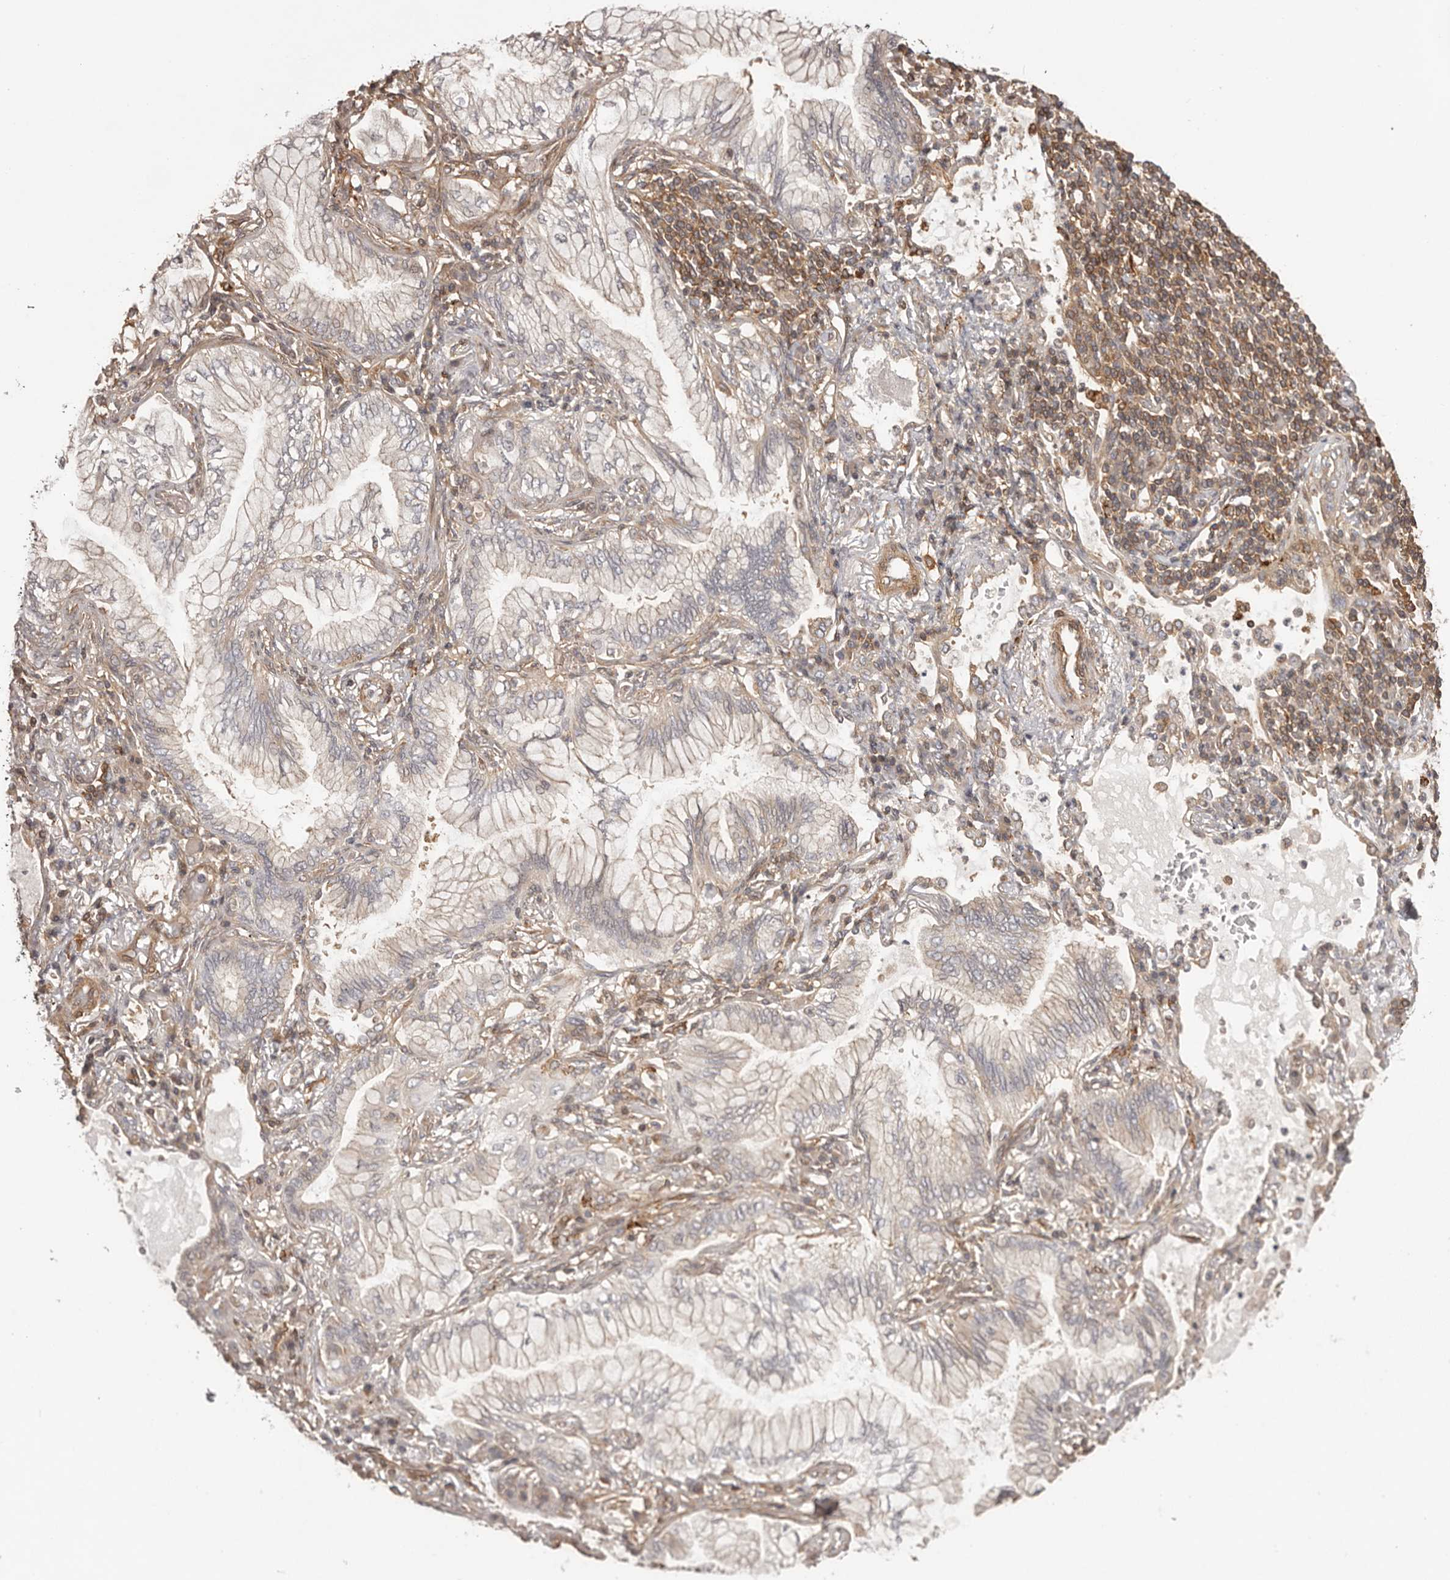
{"staining": {"intensity": "negative", "quantity": "none", "location": "none"}, "tissue": "lung cancer", "cell_type": "Tumor cells", "image_type": "cancer", "snomed": [{"axis": "morphology", "description": "Adenocarcinoma, NOS"}, {"axis": "topography", "description": "Lung"}], "caption": "Immunohistochemistry (IHC) image of neoplastic tissue: human lung adenocarcinoma stained with DAB (3,3'-diaminobenzidine) reveals no significant protein expression in tumor cells.", "gene": "NFKBIA", "patient": {"sex": "female", "age": 70}}